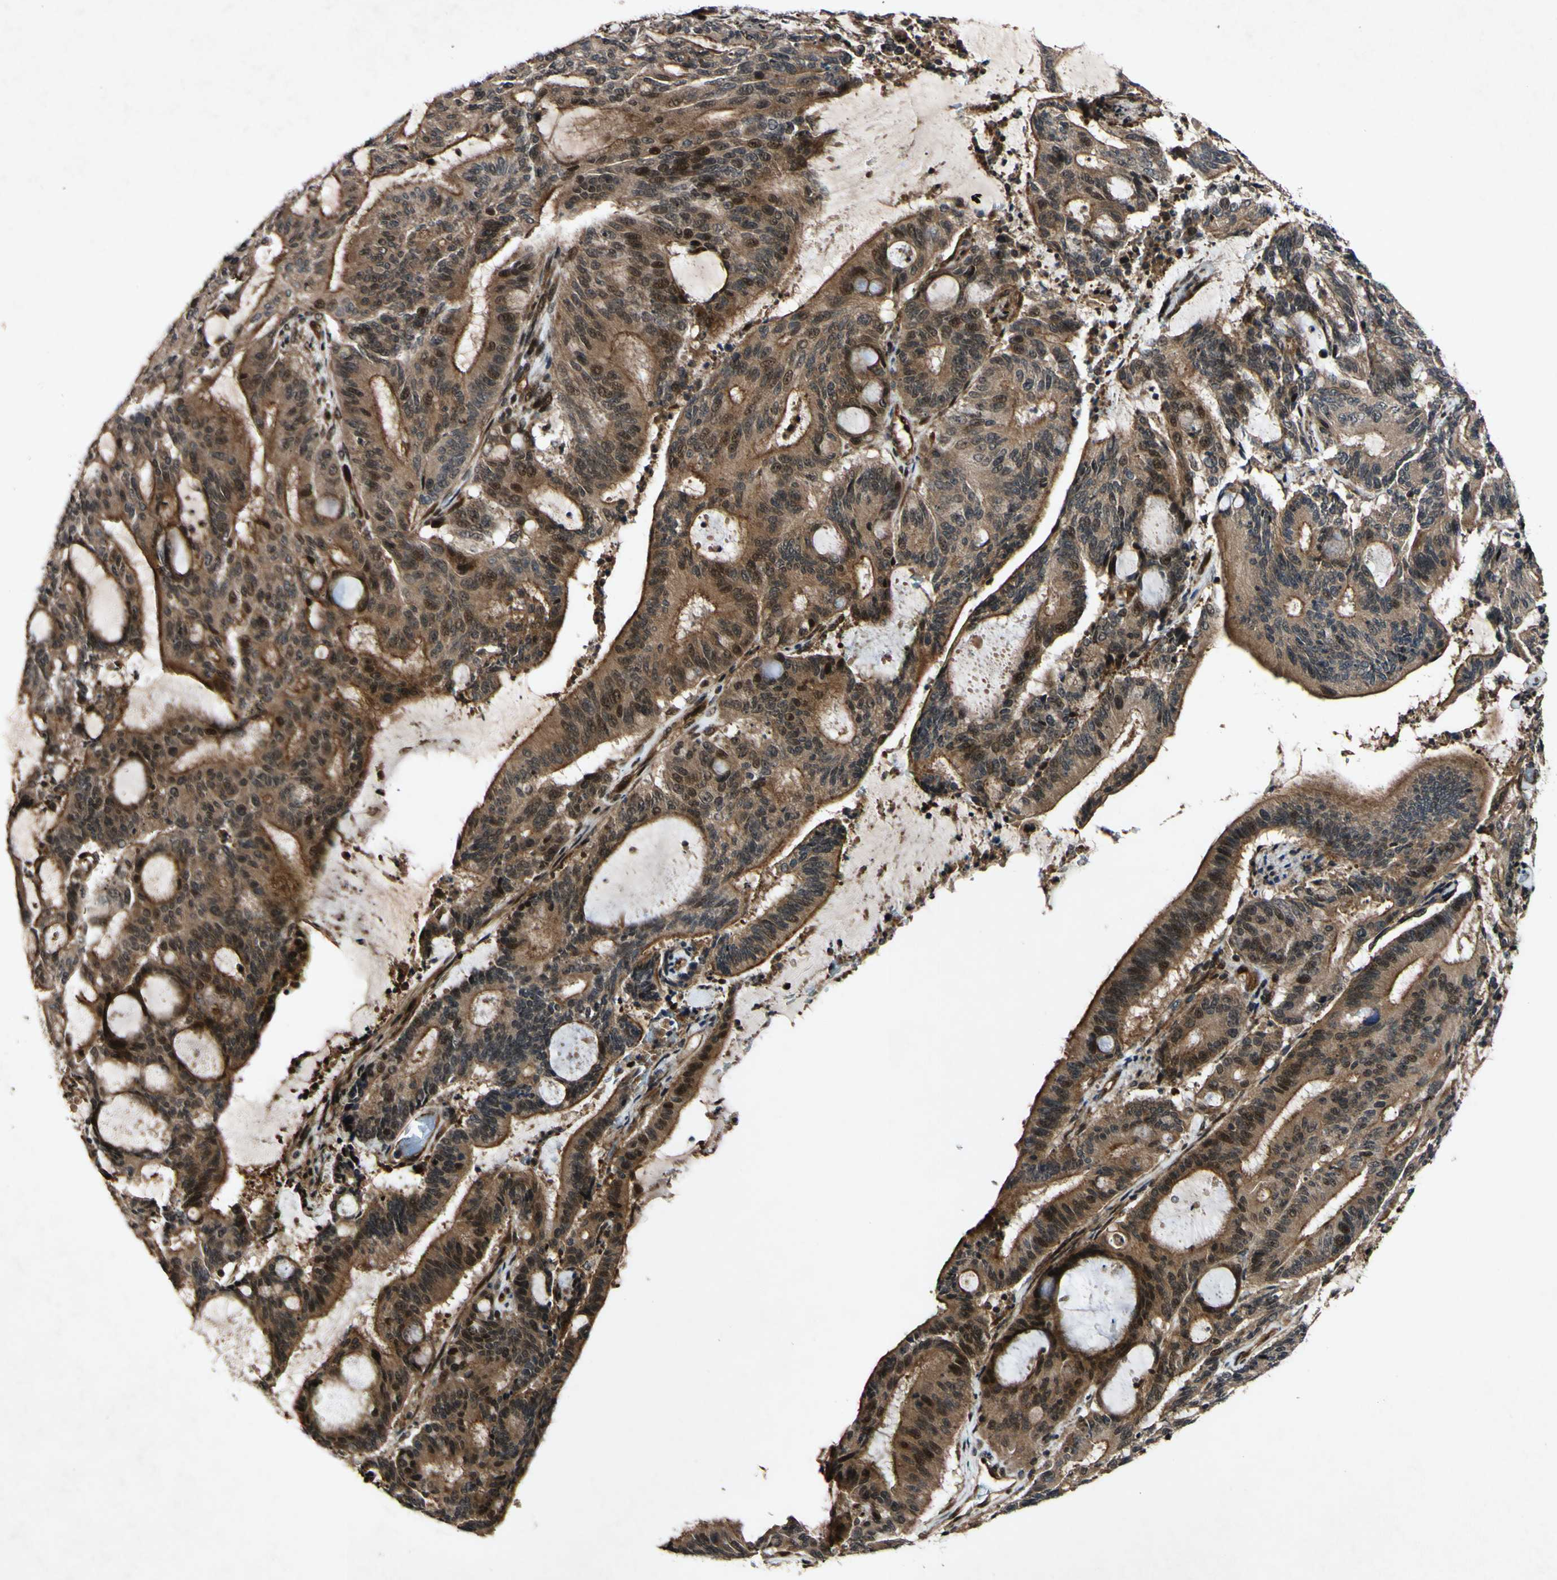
{"staining": {"intensity": "moderate", "quantity": ">75%", "location": "cytoplasmic/membranous,nuclear"}, "tissue": "liver cancer", "cell_type": "Tumor cells", "image_type": "cancer", "snomed": [{"axis": "morphology", "description": "Cholangiocarcinoma"}, {"axis": "topography", "description": "Liver"}], "caption": "Immunohistochemical staining of cholangiocarcinoma (liver) demonstrates medium levels of moderate cytoplasmic/membranous and nuclear positivity in about >75% of tumor cells. (IHC, brightfield microscopy, high magnification).", "gene": "CSNK1E", "patient": {"sex": "female", "age": 73}}